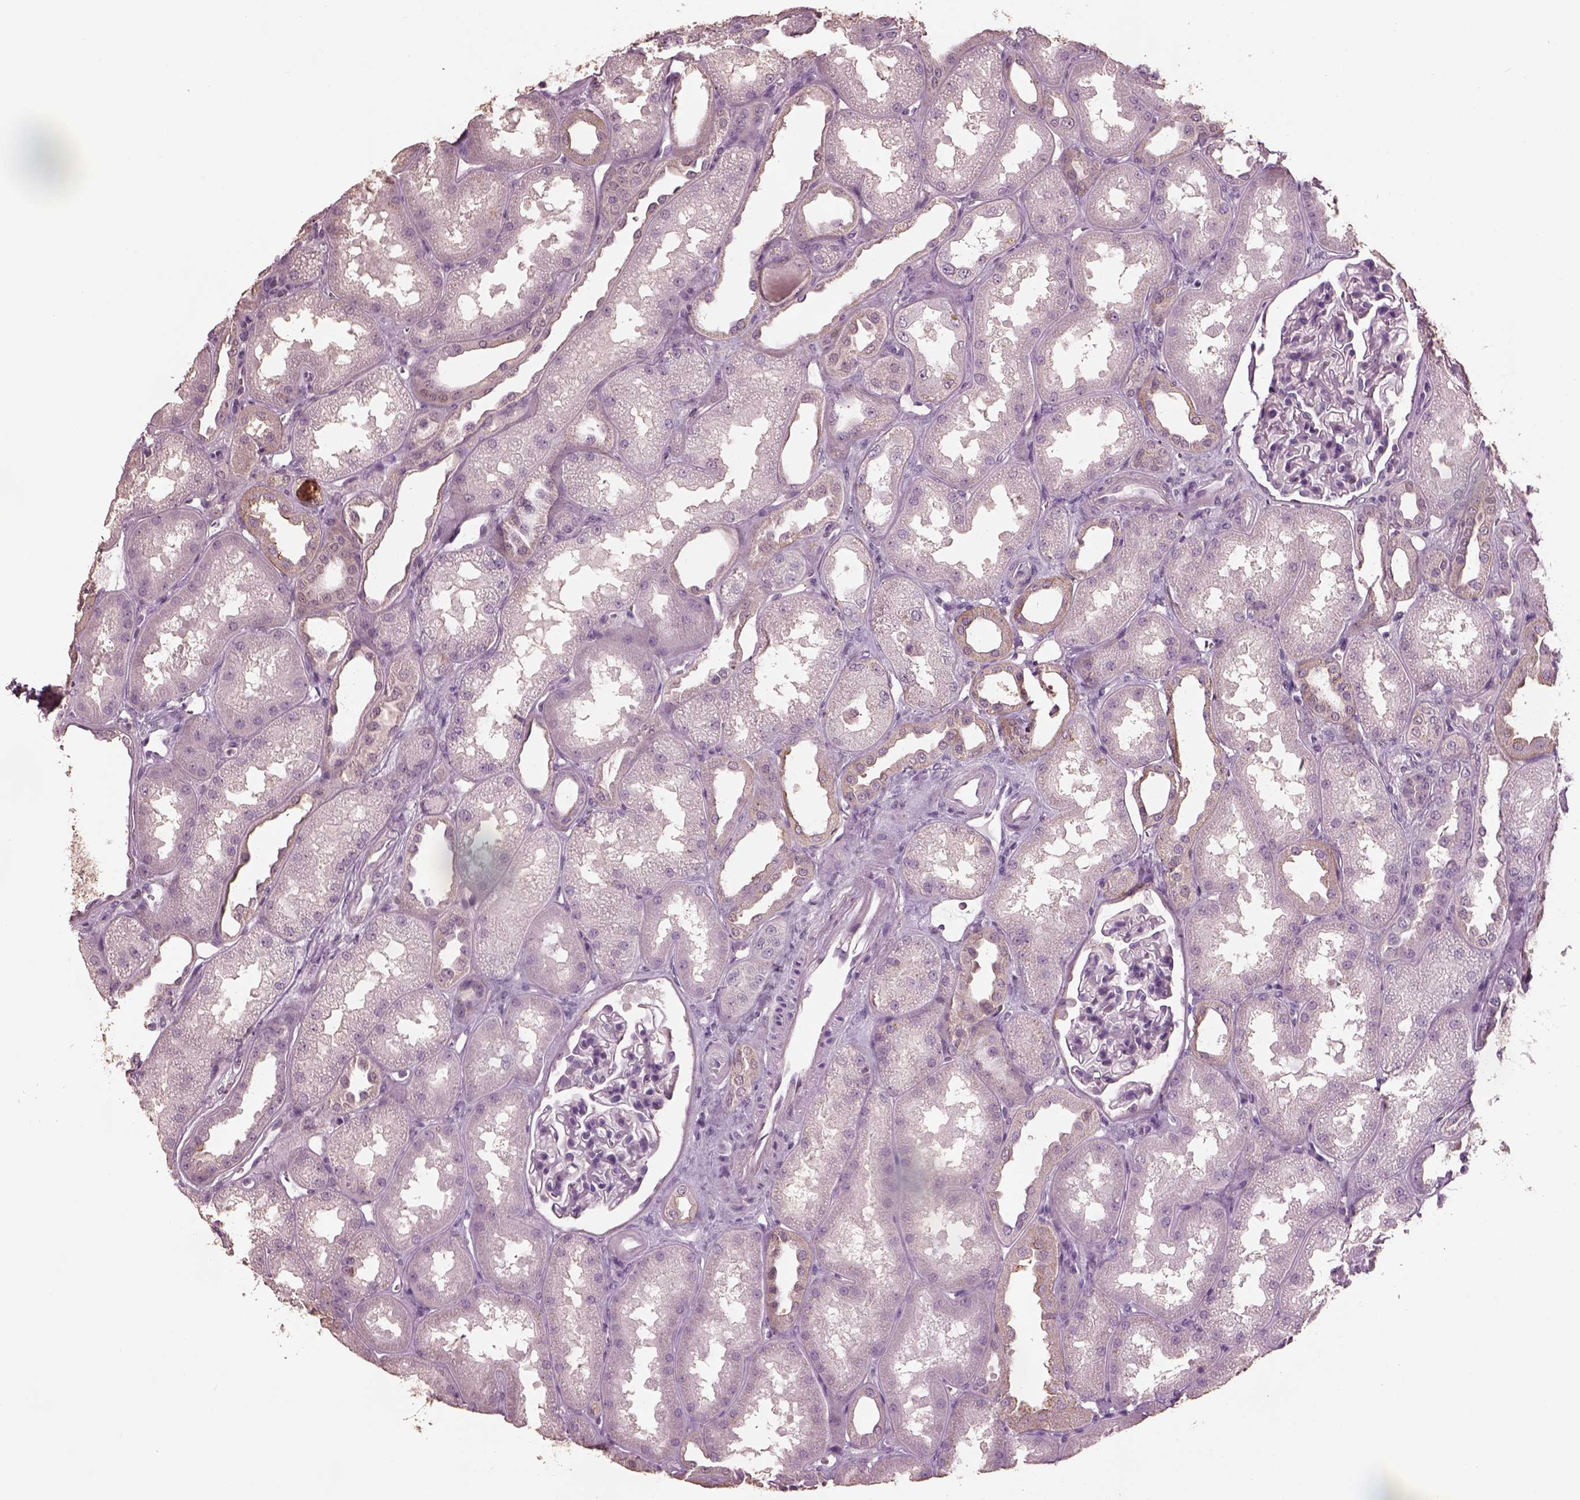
{"staining": {"intensity": "negative", "quantity": "none", "location": "none"}, "tissue": "kidney", "cell_type": "Cells in glomeruli", "image_type": "normal", "snomed": [{"axis": "morphology", "description": "Normal tissue, NOS"}, {"axis": "topography", "description": "Kidney"}], "caption": "High power microscopy micrograph of an IHC micrograph of normal kidney, revealing no significant staining in cells in glomeruli. (Stains: DAB (3,3'-diaminobenzidine) immunohistochemistry with hematoxylin counter stain, Microscopy: brightfield microscopy at high magnification).", "gene": "SRI", "patient": {"sex": "male", "age": 61}}